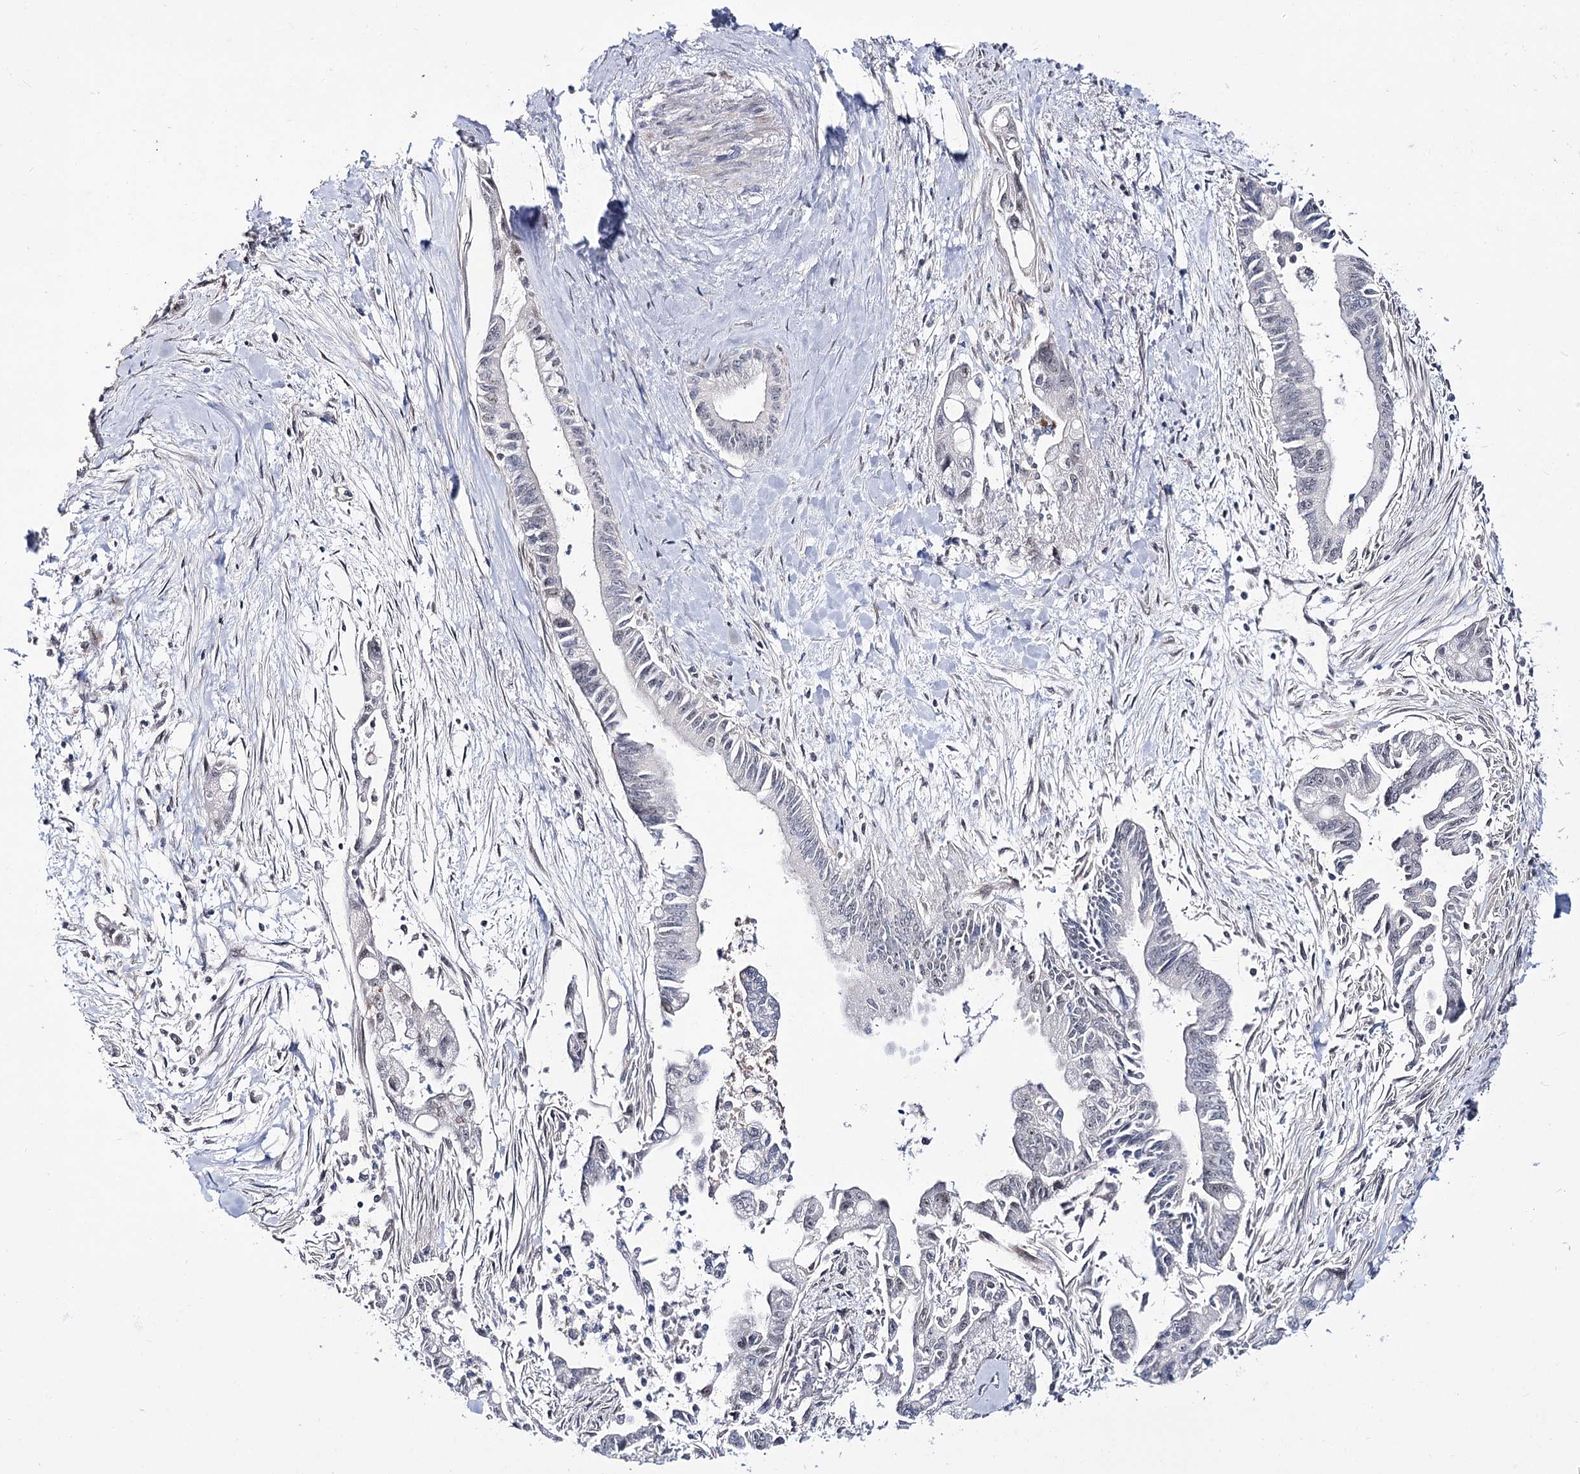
{"staining": {"intensity": "negative", "quantity": "none", "location": "none"}, "tissue": "pancreatic cancer", "cell_type": "Tumor cells", "image_type": "cancer", "snomed": [{"axis": "morphology", "description": "Adenocarcinoma, NOS"}, {"axis": "topography", "description": "Pancreas"}], "caption": "This is an immunohistochemistry micrograph of pancreatic cancer (adenocarcinoma). There is no expression in tumor cells.", "gene": "RRP9", "patient": {"sex": "male", "age": 70}}